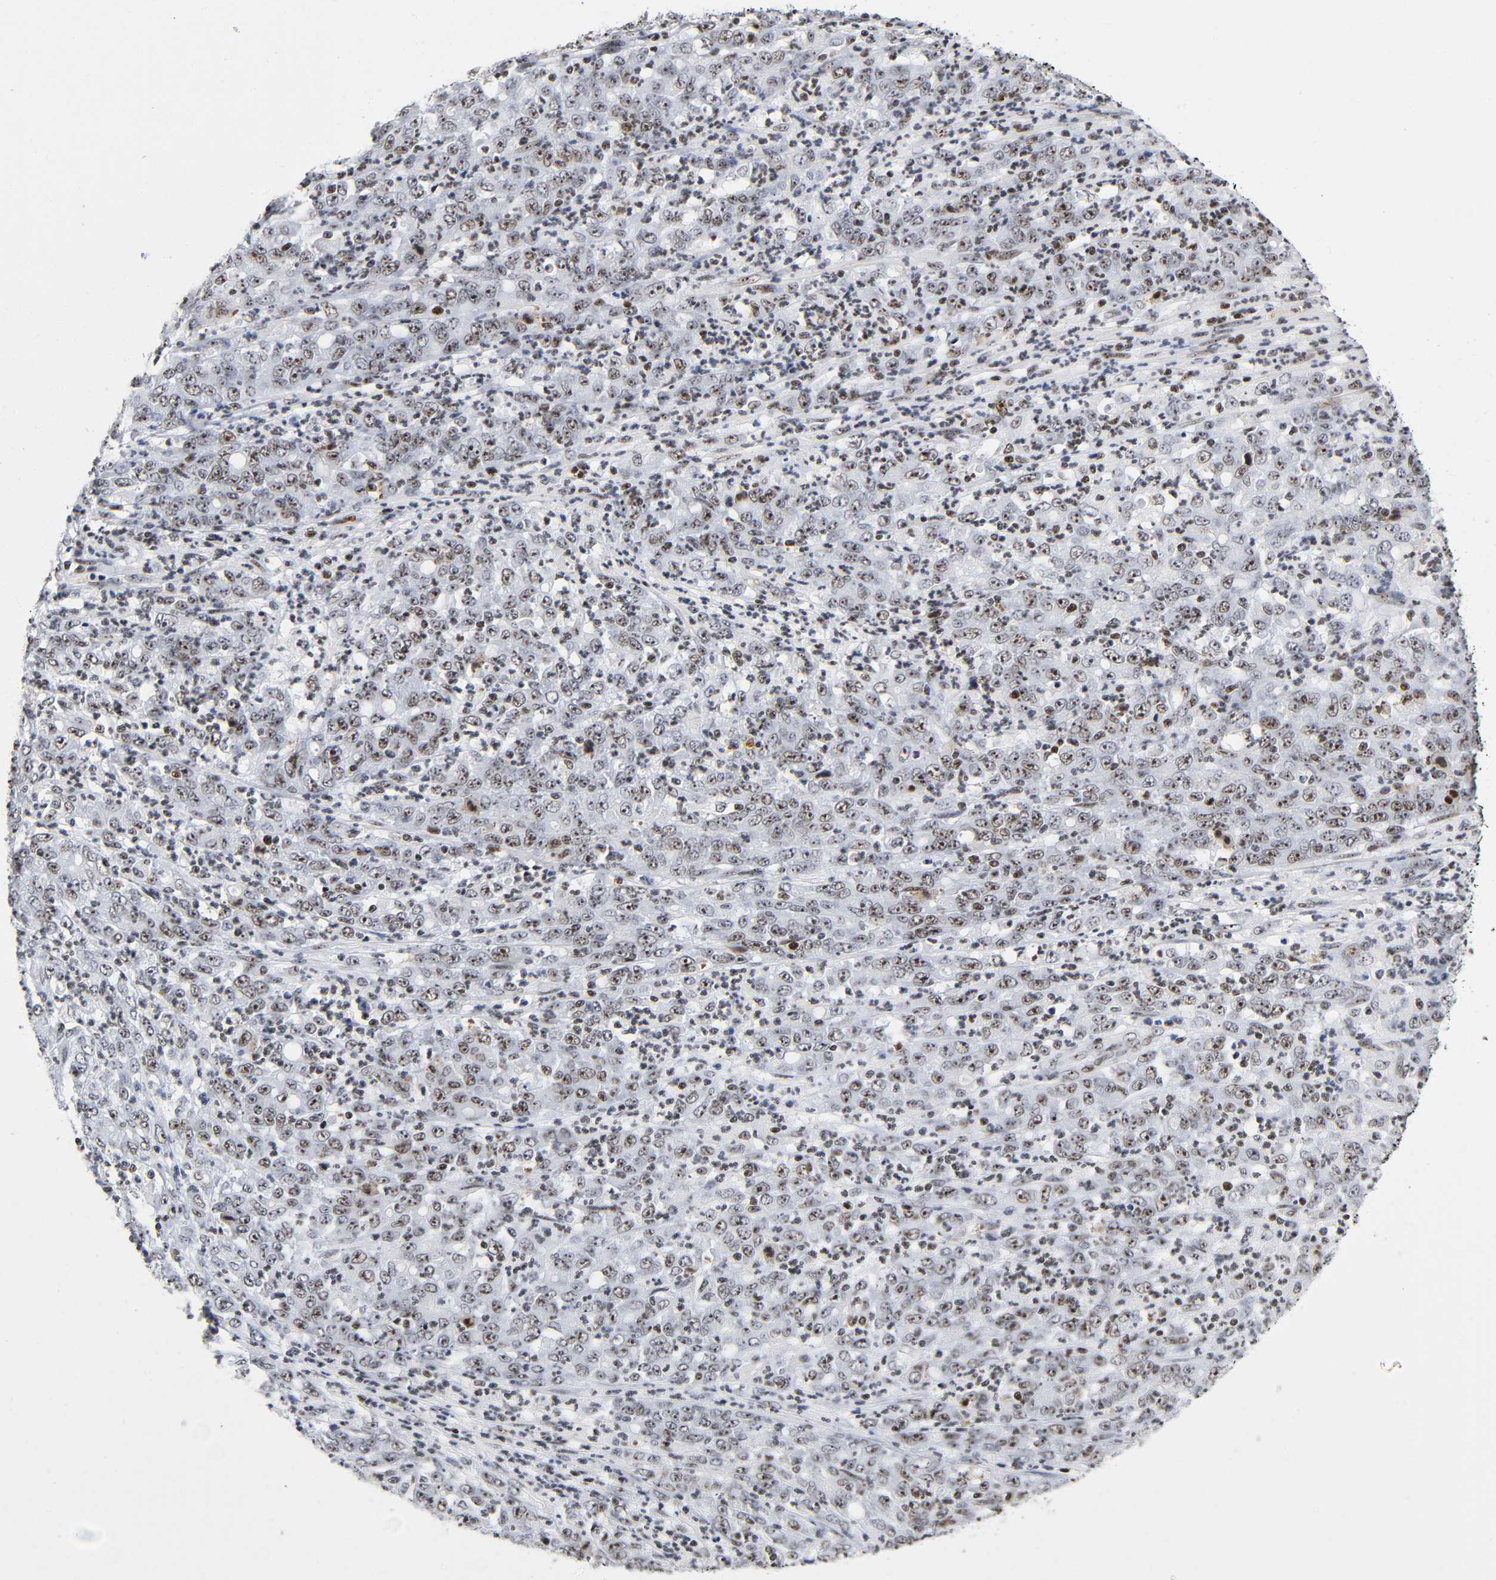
{"staining": {"intensity": "strong", "quantity": ">75%", "location": "nuclear"}, "tissue": "stomach cancer", "cell_type": "Tumor cells", "image_type": "cancer", "snomed": [{"axis": "morphology", "description": "Adenocarcinoma, NOS"}, {"axis": "topography", "description": "Stomach, lower"}], "caption": "Stomach adenocarcinoma stained with immunohistochemistry exhibits strong nuclear positivity in about >75% of tumor cells. The staining was performed using DAB, with brown indicating positive protein expression. Nuclei are stained blue with hematoxylin.", "gene": "UBTF", "patient": {"sex": "female", "age": 71}}